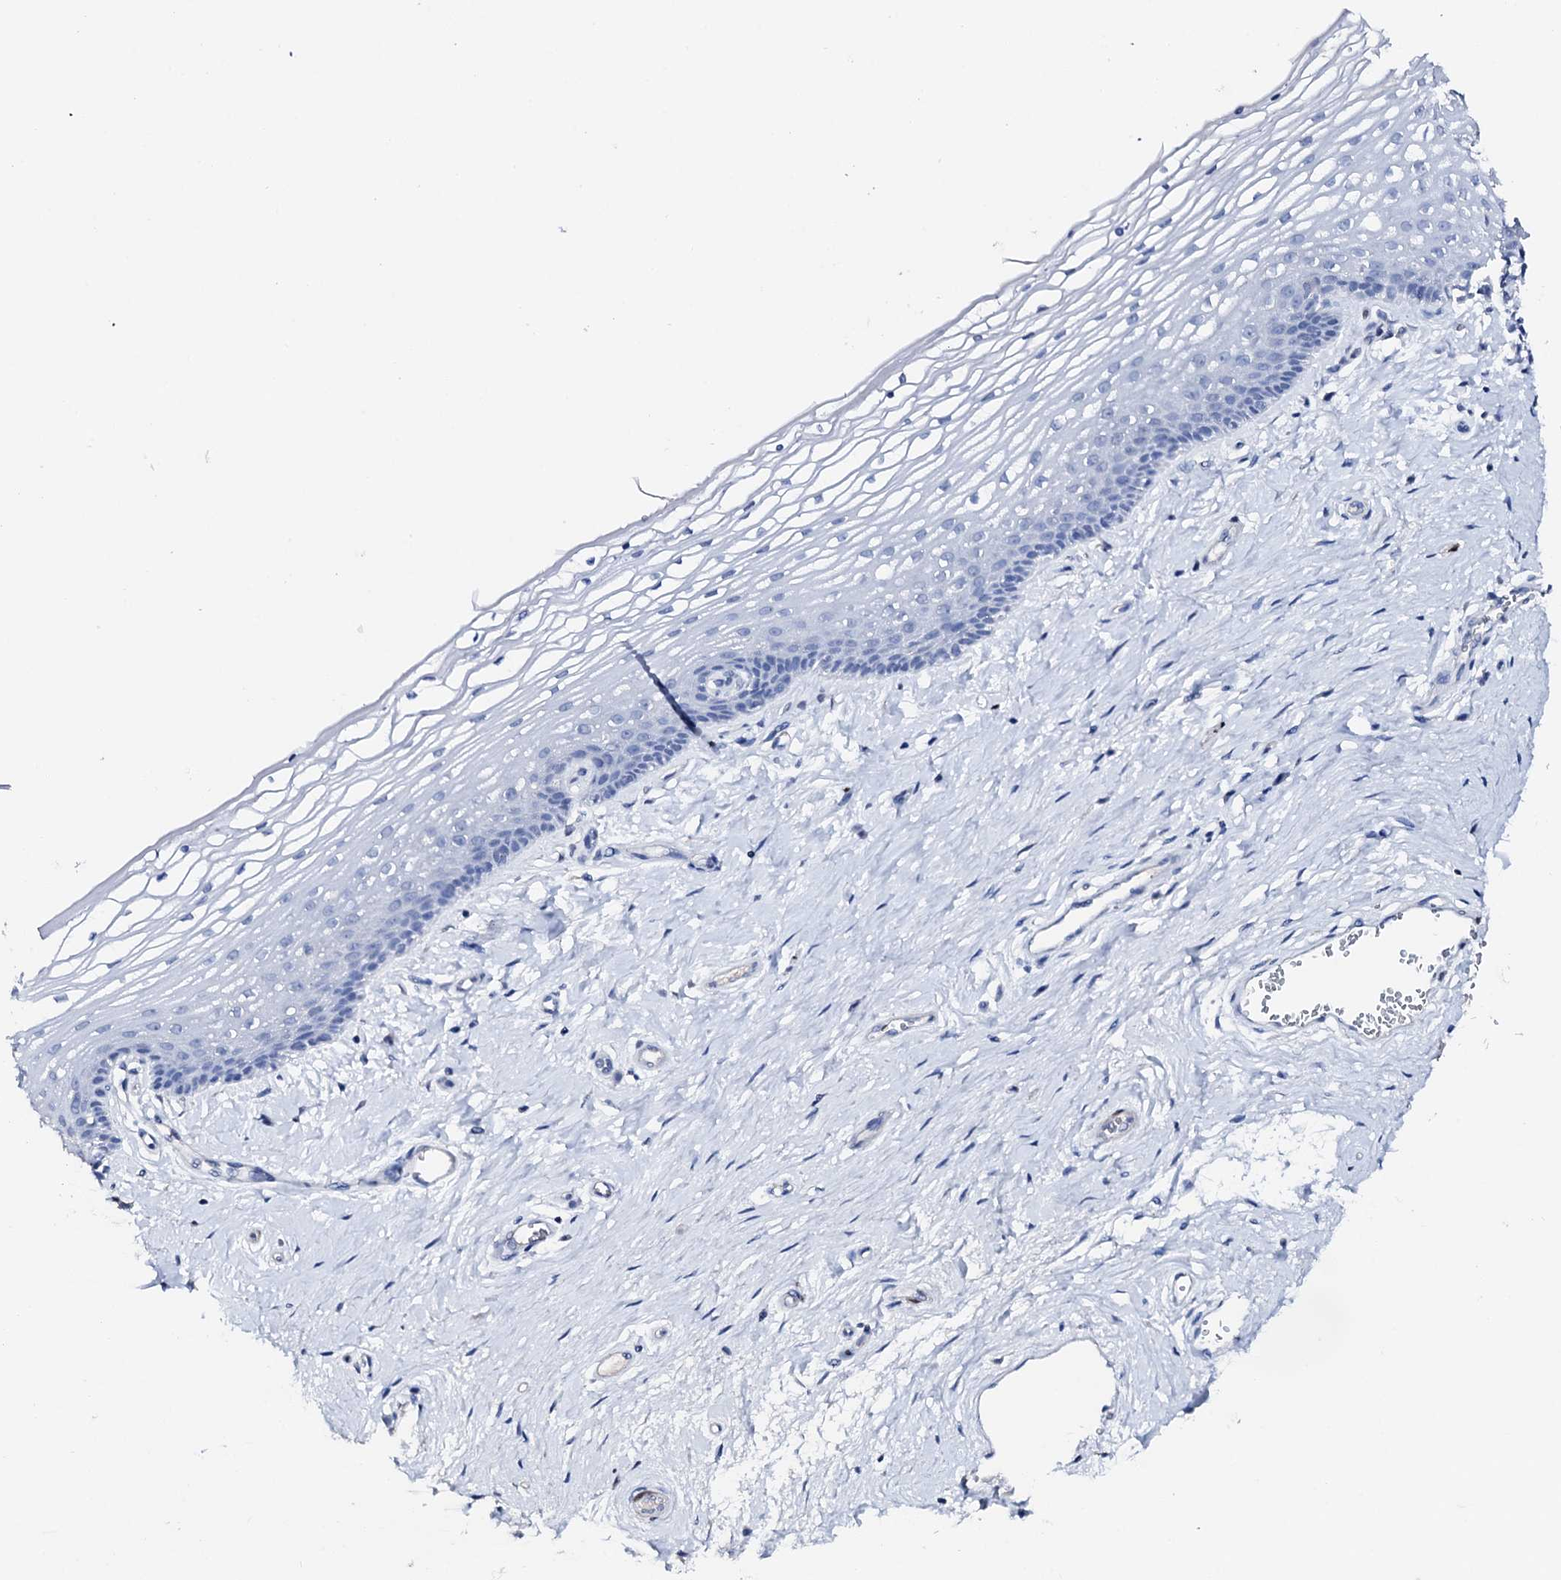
{"staining": {"intensity": "negative", "quantity": "none", "location": "none"}, "tissue": "vagina", "cell_type": "Squamous epithelial cells", "image_type": "normal", "snomed": [{"axis": "morphology", "description": "Normal tissue, NOS"}, {"axis": "topography", "description": "Vagina"}], "caption": "Image shows no protein expression in squamous epithelial cells of normal vagina.", "gene": "NRIP2", "patient": {"sex": "female", "age": 46}}